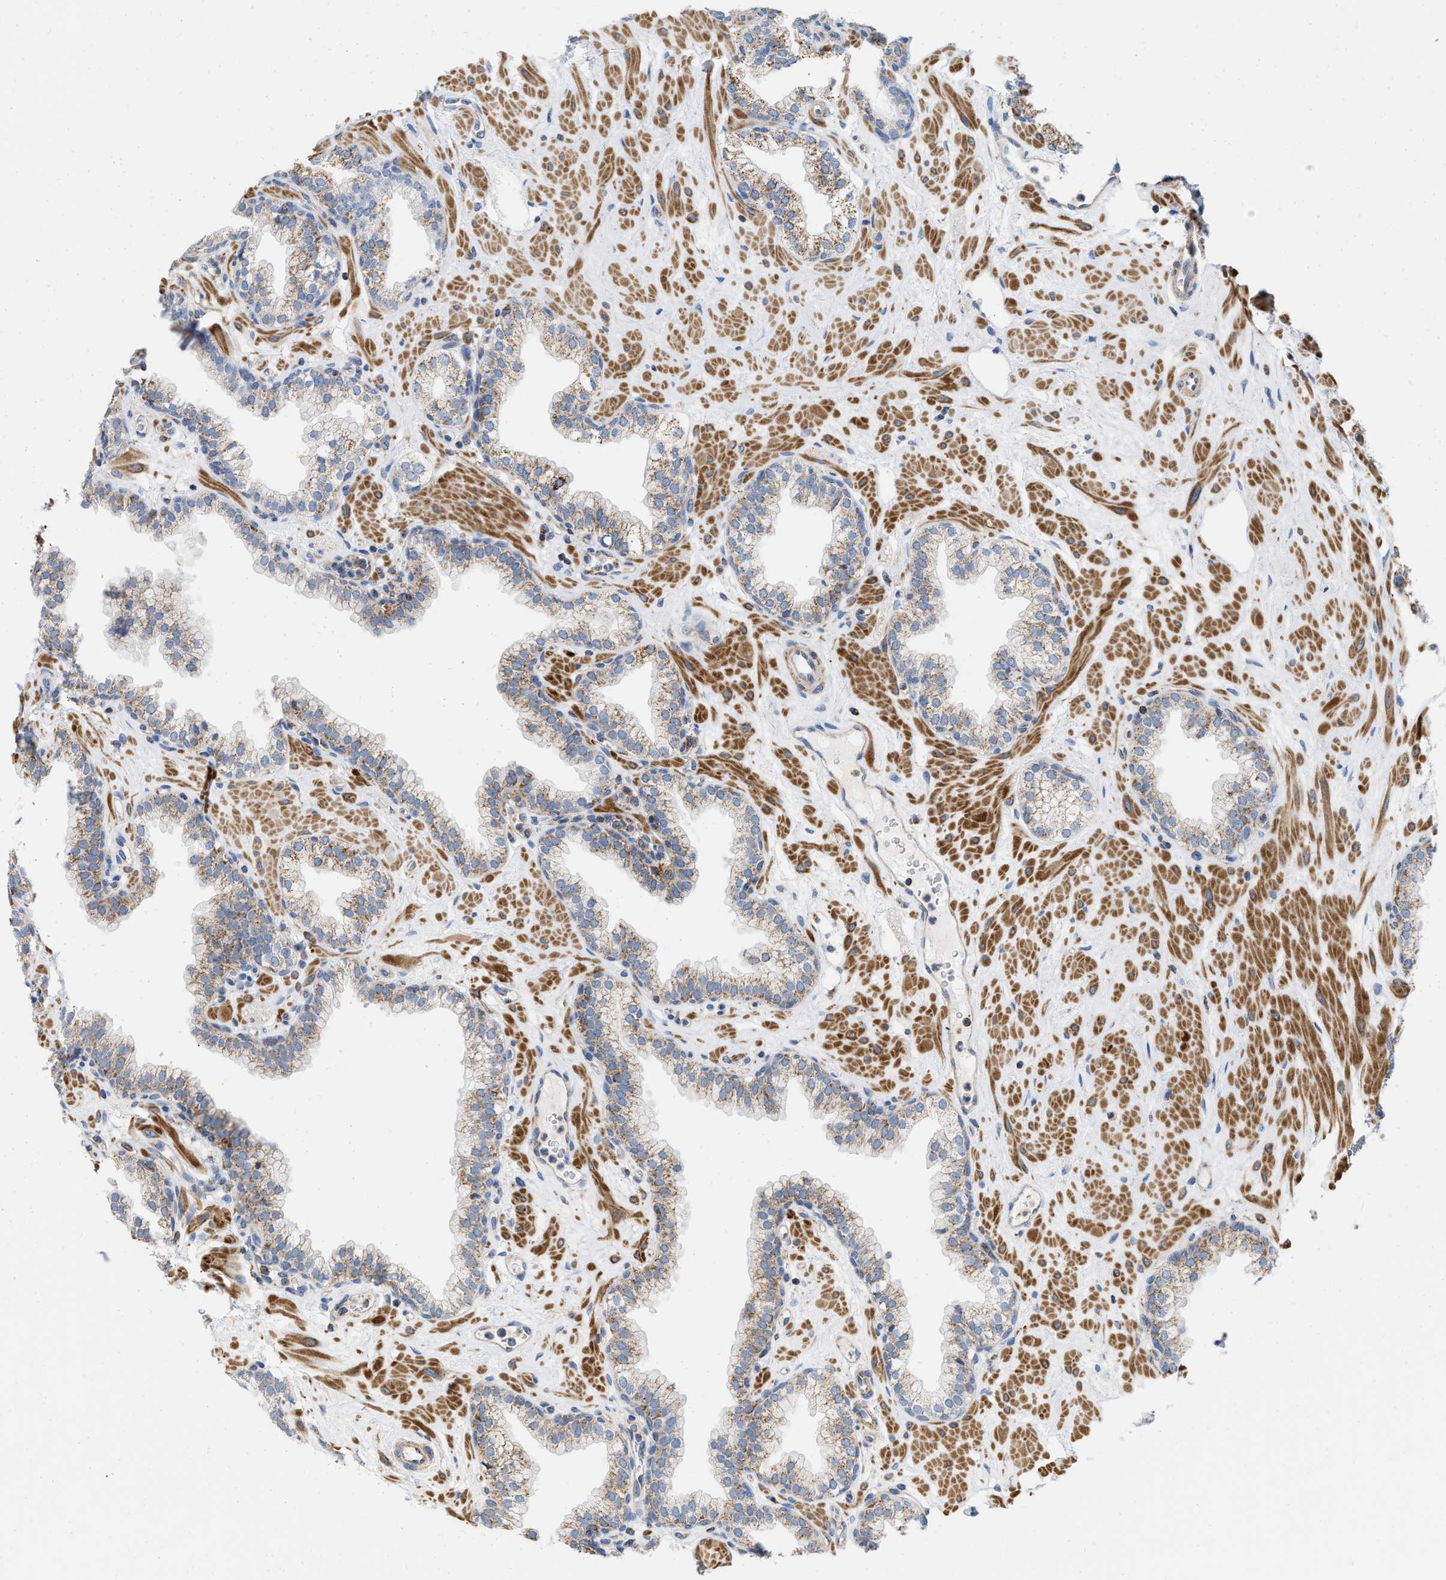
{"staining": {"intensity": "moderate", "quantity": ">75%", "location": "cytoplasmic/membranous"}, "tissue": "prostate", "cell_type": "Glandular cells", "image_type": "normal", "snomed": [{"axis": "morphology", "description": "Normal tissue, NOS"}, {"axis": "morphology", "description": "Urothelial carcinoma, Low grade"}, {"axis": "topography", "description": "Urinary bladder"}, {"axis": "topography", "description": "Prostate"}], "caption": "A brown stain highlights moderate cytoplasmic/membranous expression of a protein in glandular cells of benign human prostate. The staining was performed using DAB, with brown indicating positive protein expression. Nuclei are stained blue with hematoxylin.", "gene": "GRB10", "patient": {"sex": "male", "age": 60}}